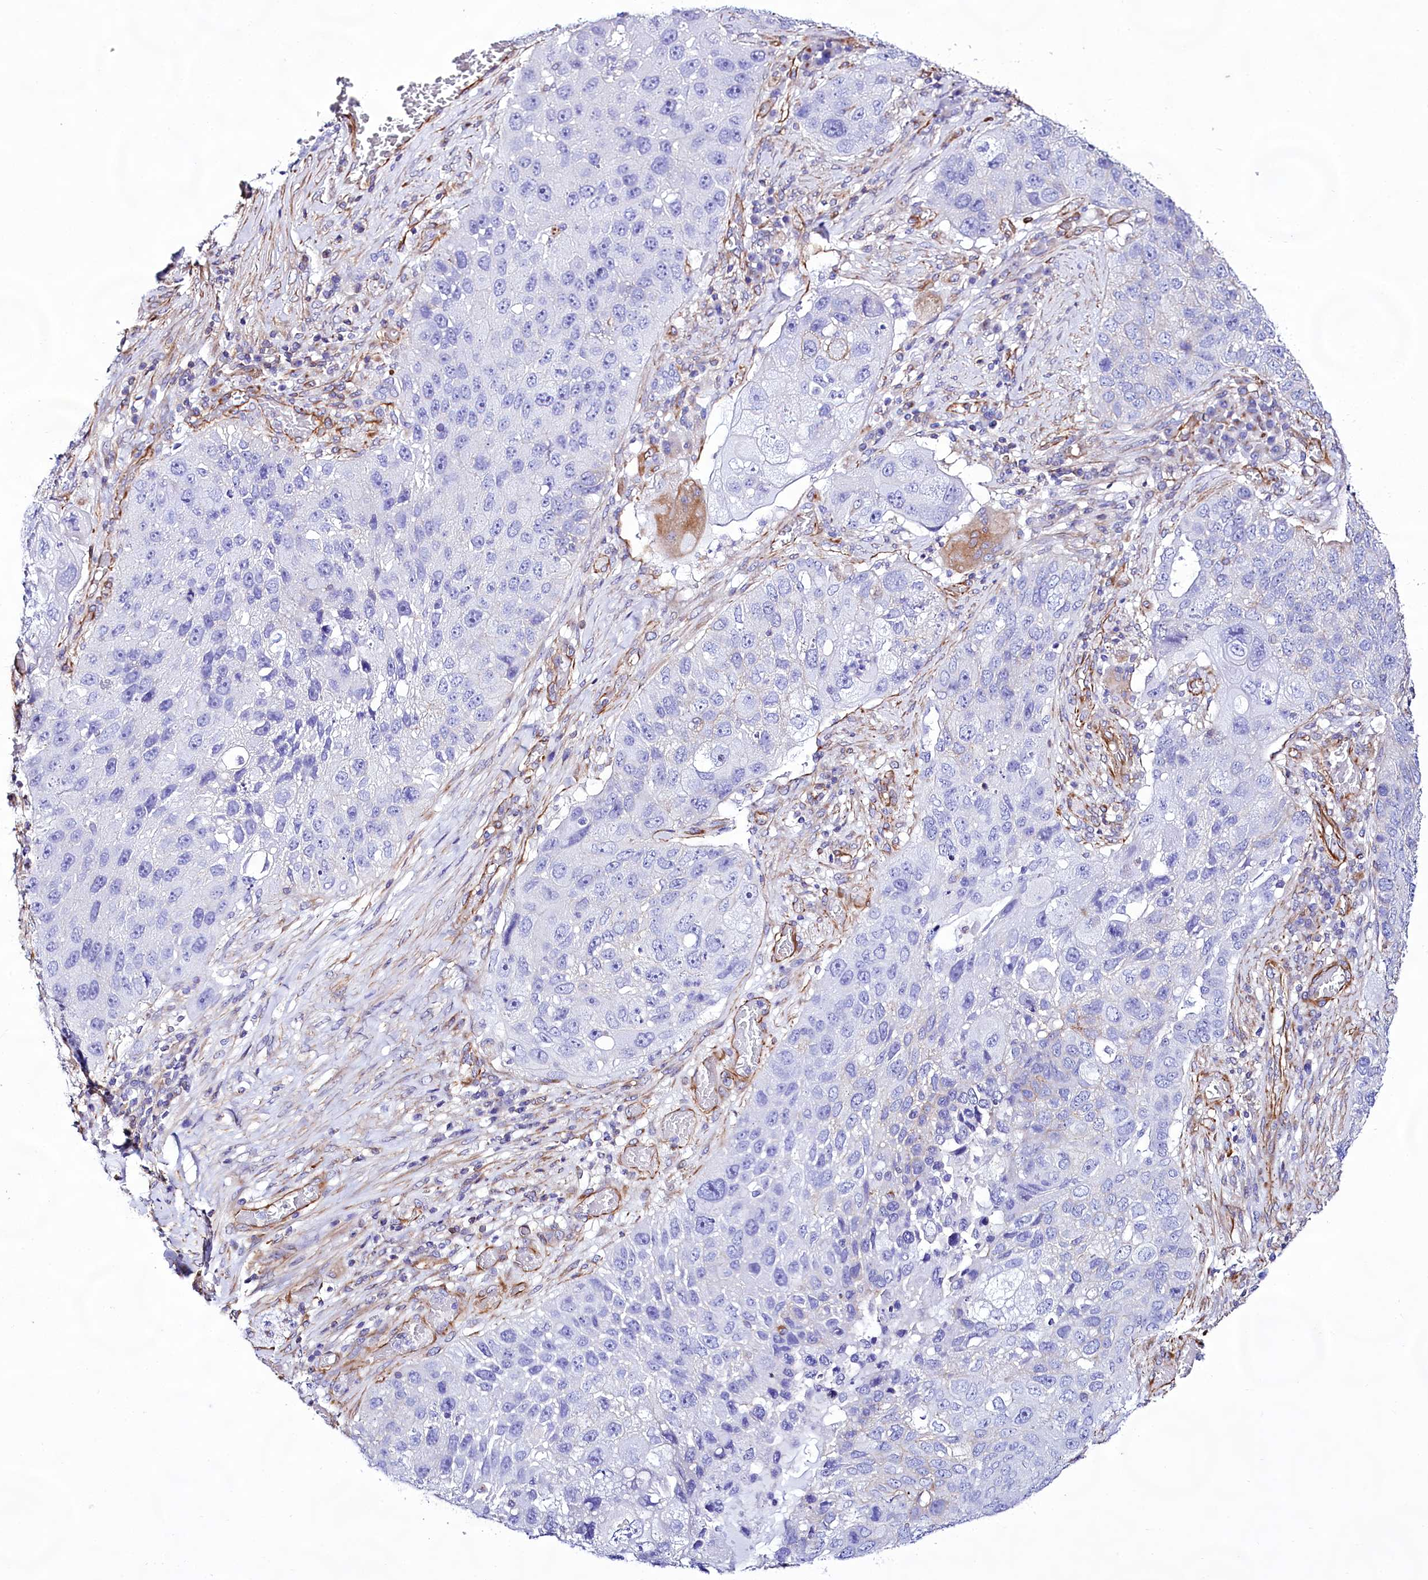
{"staining": {"intensity": "negative", "quantity": "none", "location": "none"}, "tissue": "lung cancer", "cell_type": "Tumor cells", "image_type": "cancer", "snomed": [{"axis": "morphology", "description": "Squamous cell carcinoma, NOS"}, {"axis": "topography", "description": "Lung"}], "caption": "This micrograph is of squamous cell carcinoma (lung) stained with IHC to label a protein in brown with the nuclei are counter-stained blue. There is no expression in tumor cells.", "gene": "CD99", "patient": {"sex": "male", "age": 61}}